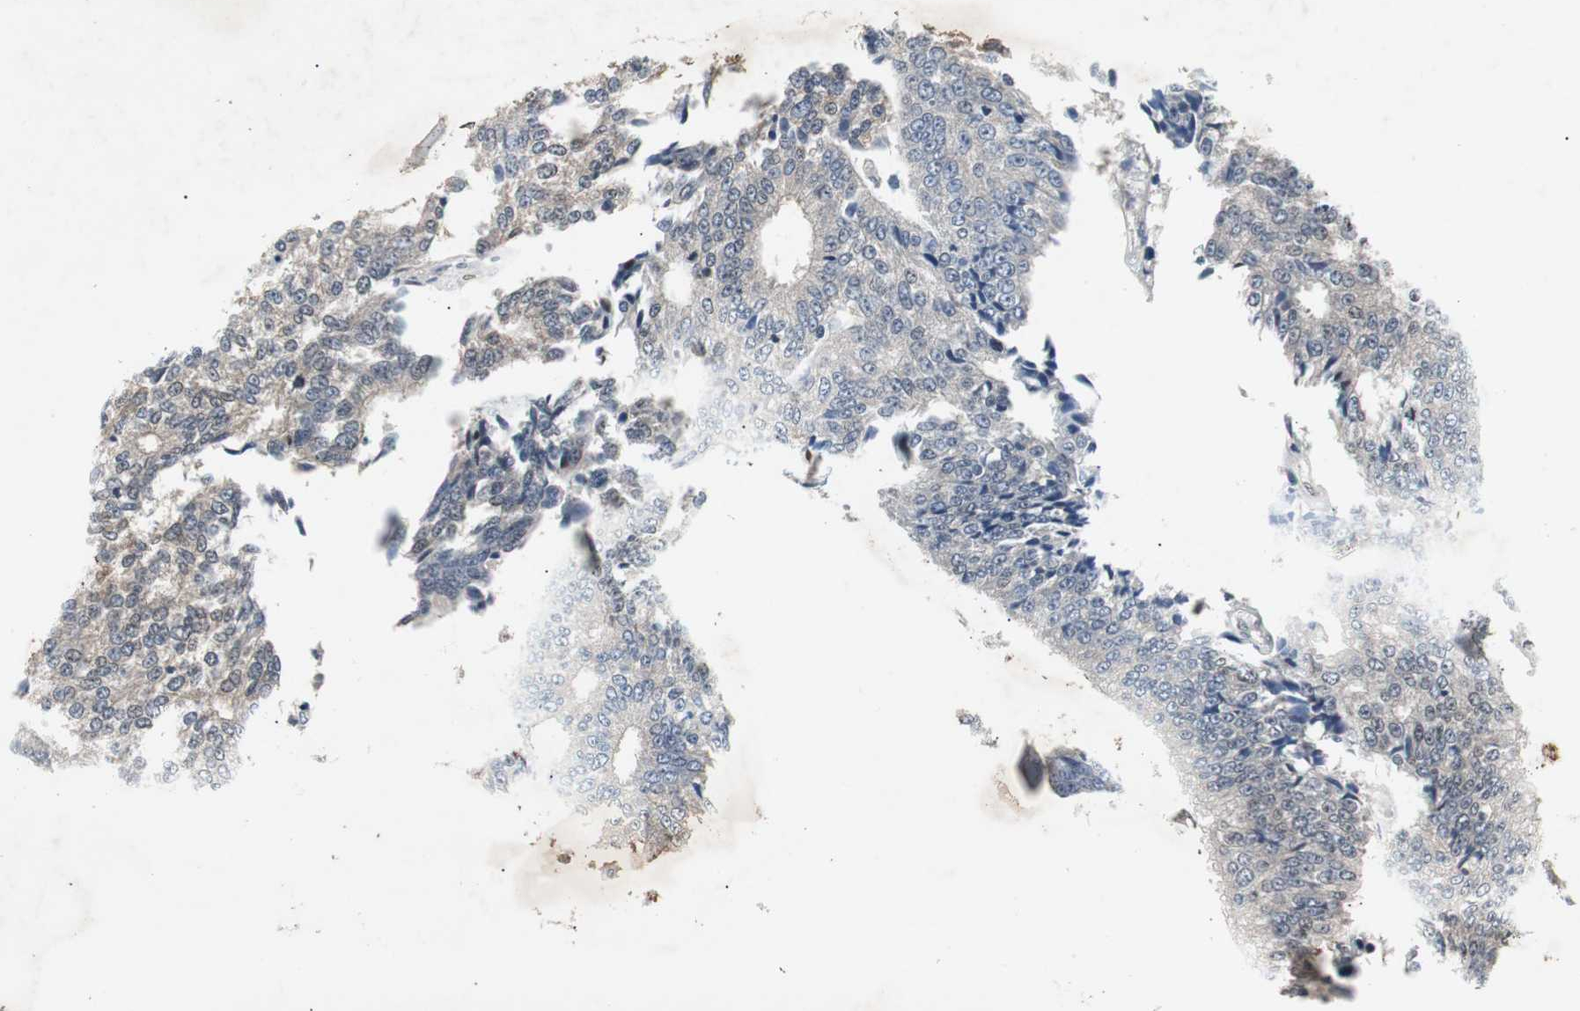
{"staining": {"intensity": "negative", "quantity": "none", "location": "none"}, "tissue": "prostate cancer", "cell_type": "Tumor cells", "image_type": "cancer", "snomed": [{"axis": "morphology", "description": "Adenocarcinoma, High grade"}, {"axis": "topography", "description": "Prostate"}], "caption": "Immunohistochemistry micrograph of neoplastic tissue: prostate cancer (adenocarcinoma (high-grade)) stained with DAB (3,3'-diaminobenzidine) shows no significant protein positivity in tumor cells.", "gene": "SMAD1", "patient": {"sex": "male", "age": 55}}